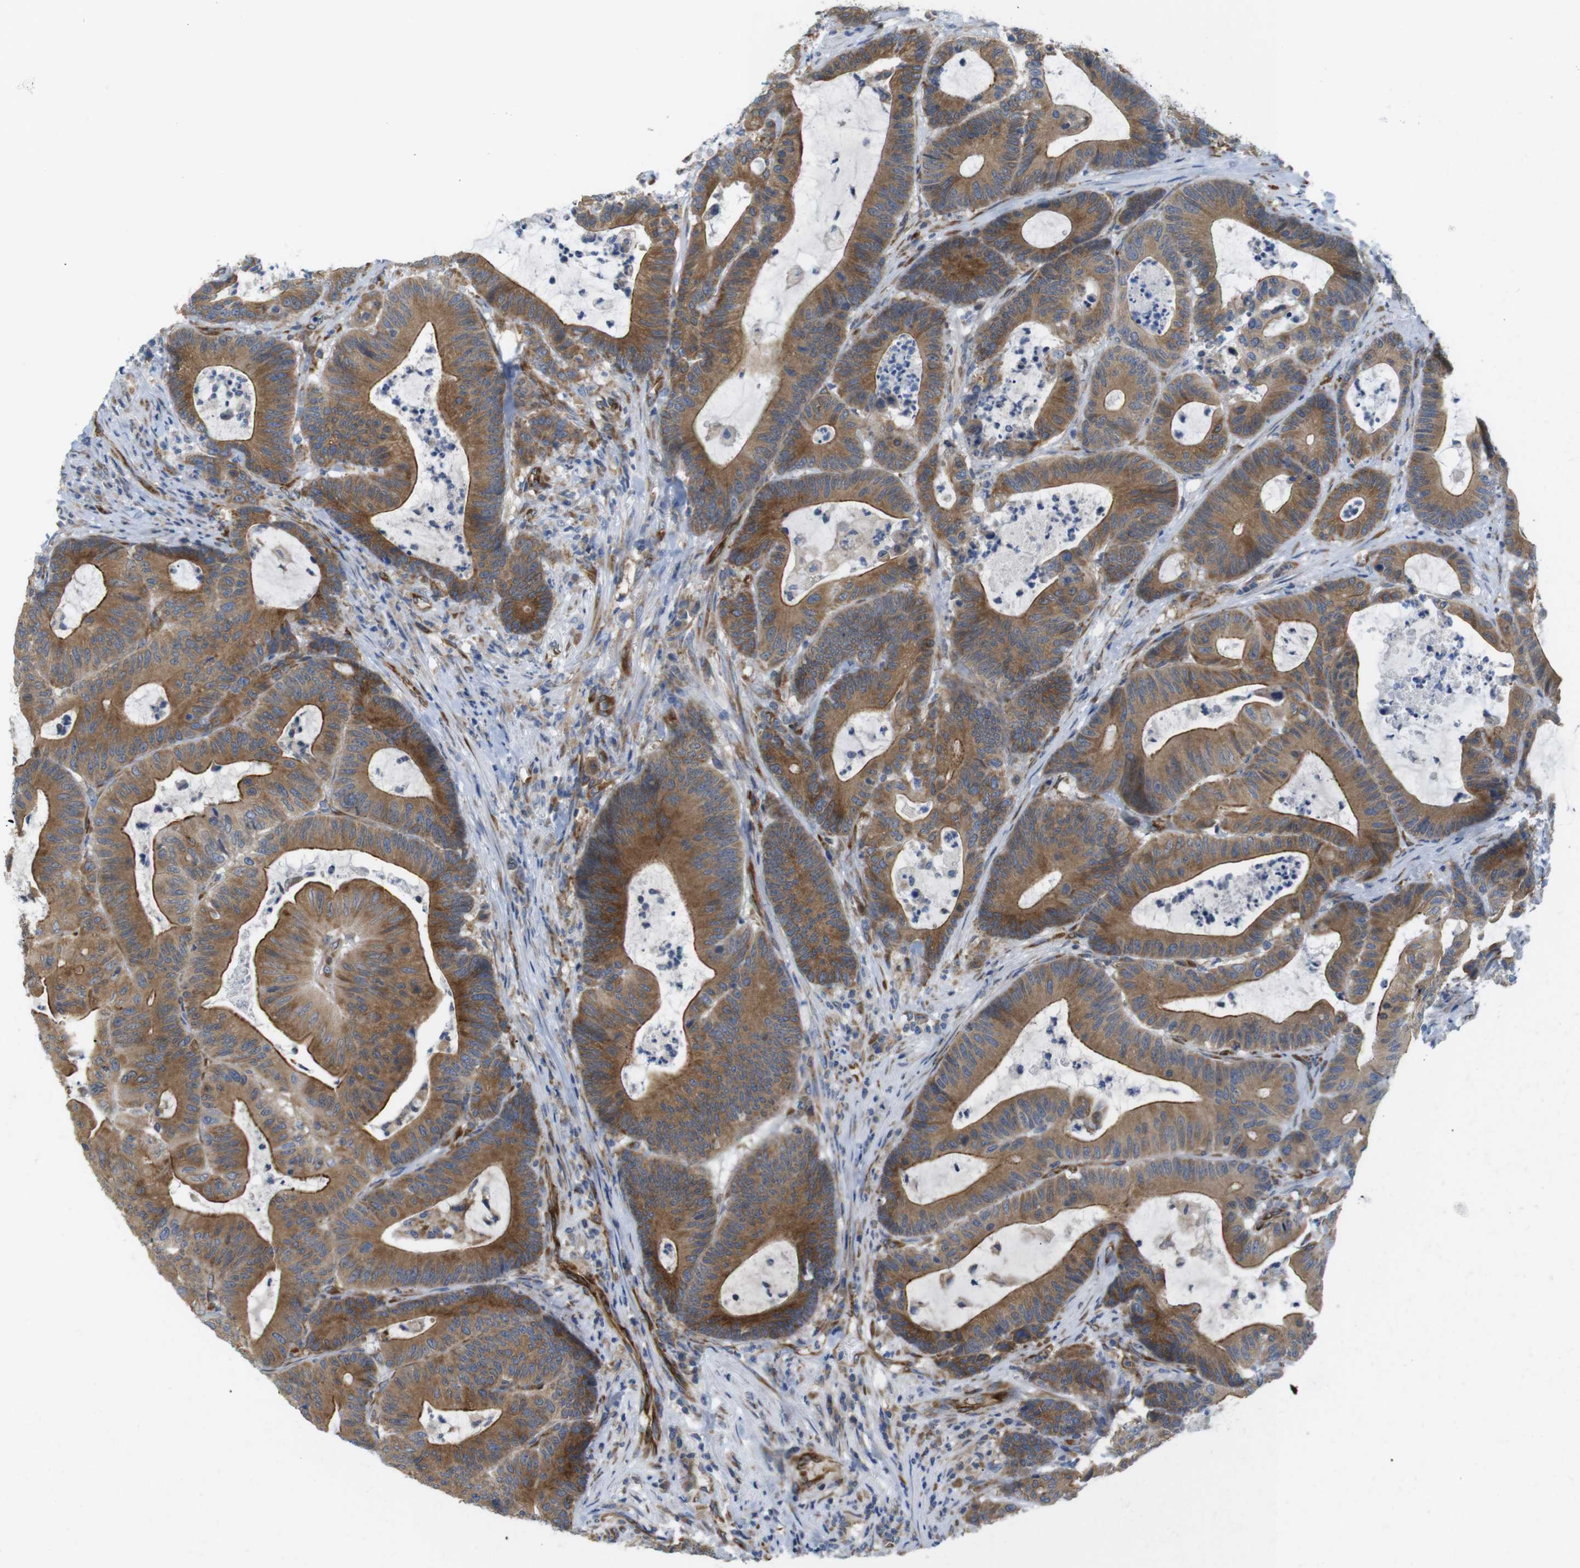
{"staining": {"intensity": "strong", "quantity": ">75%", "location": "cytoplasmic/membranous"}, "tissue": "colorectal cancer", "cell_type": "Tumor cells", "image_type": "cancer", "snomed": [{"axis": "morphology", "description": "Adenocarcinoma, NOS"}, {"axis": "topography", "description": "Colon"}], "caption": "Immunohistochemical staining of human colorectal adenocarcinoma exhibits high levels of strong cytoplasmic/membranous positivity in approximately >75% of tumor cells. Immunohistochemistry stains the protein of interest in brown and the nuclei are stained blue.", "gene": "PCNX2", "patient": {"sex": "female", "age": 84}}